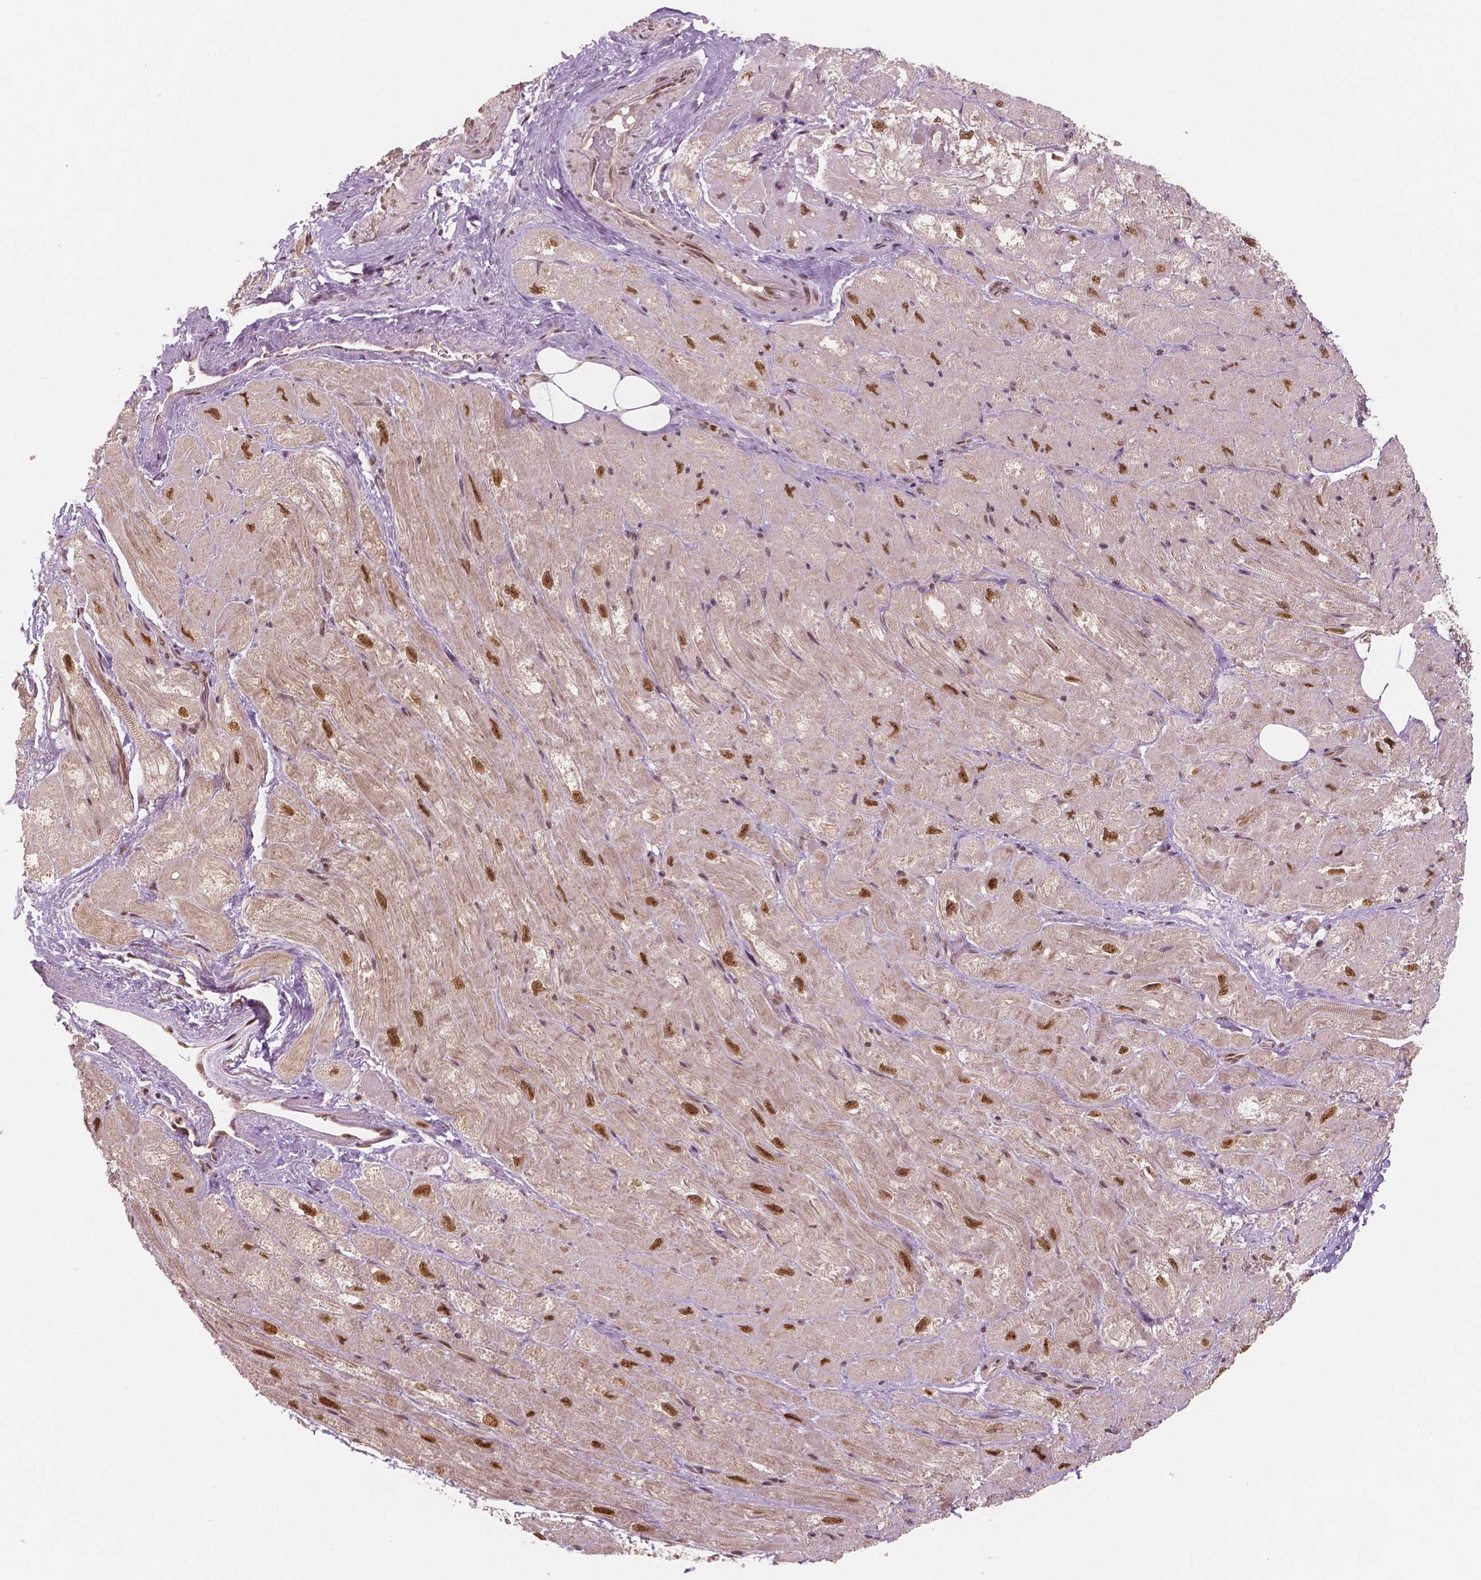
{"staining": {"intensity": "strong", "quantity": "25%-75%", "location": "cytoplasmic/membranous,nuclear"}, "tissue": "heart muscle", "cell_type": "Cardiomyocytes", "image_type": "normal", "snomed": [{"axis": "morphology", "description": "Normal tissue, NOS"}, {"axis": "topography", "description": "Heart"}], "caption": "Immunohistochemistry of normal human heart muscle exhibits high levels of strong cytoplasmic/membranous,nuclear staining in about 25%-75% of cardiomyocytes. (brown staining indicates protein expression, while blue staining denotes nuclei).", "gene": "NSD2", "patient": {"sex": "female", "age": 69}}